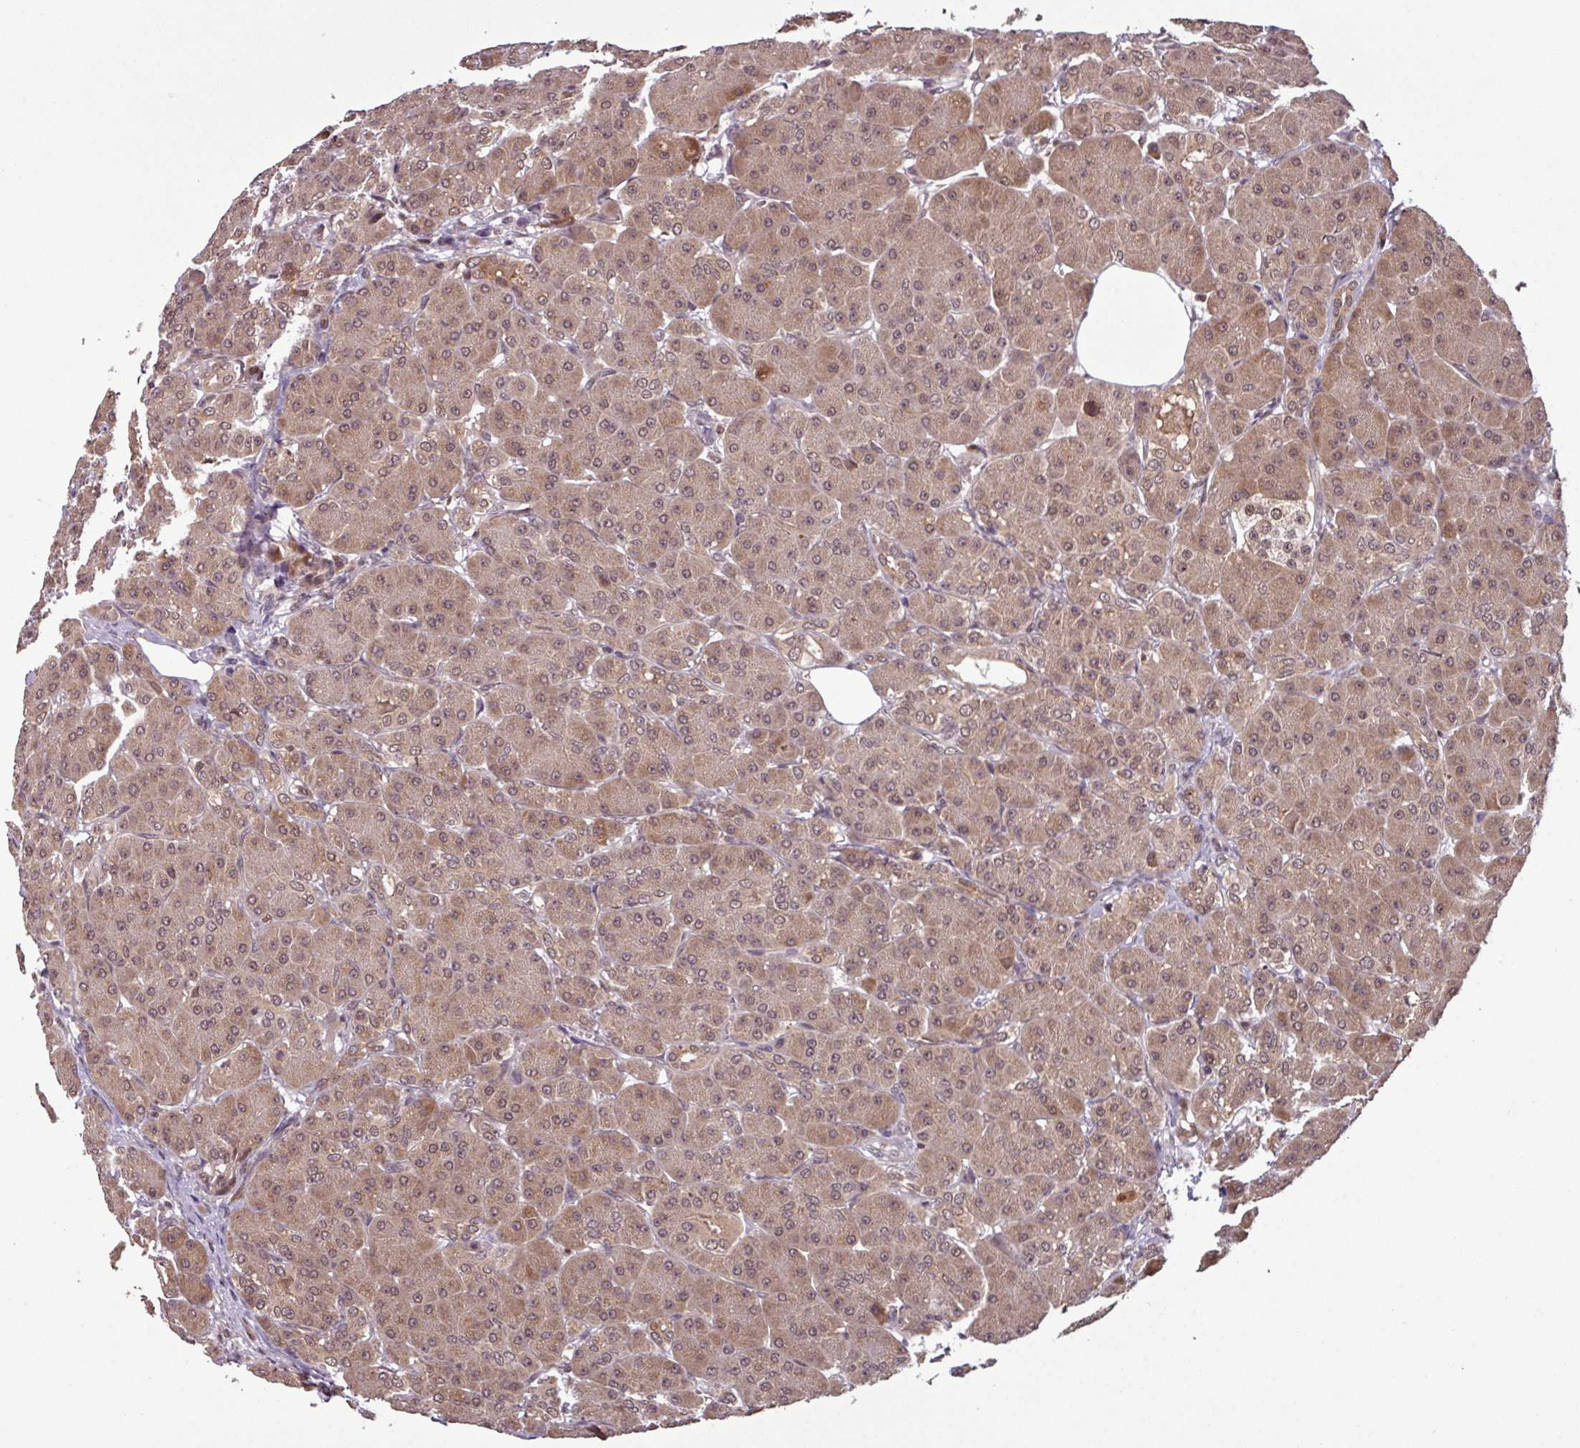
{"staining": {"intensity": "moderate", "quantity": ">75%", "location": "cytoplasmic/membranous,nuclear"}, "tissue": "pancreas", "cell_type": "Exocrine glandular cells", "image_type": "normal", "snomed": [{"axis": "morphology", "description": "Normal tissue, NOS"}, {"axis": "topography", "description": "Pancreas"}], "caption": "Exocrine glandular cells exhibit medium levels of moderate cytoplasmic/membranous,nuclear expression in approximately >75% of cells in normal pancreas.", "gene": "NOB1", "patient": {"sex": "male", "age": 63}}